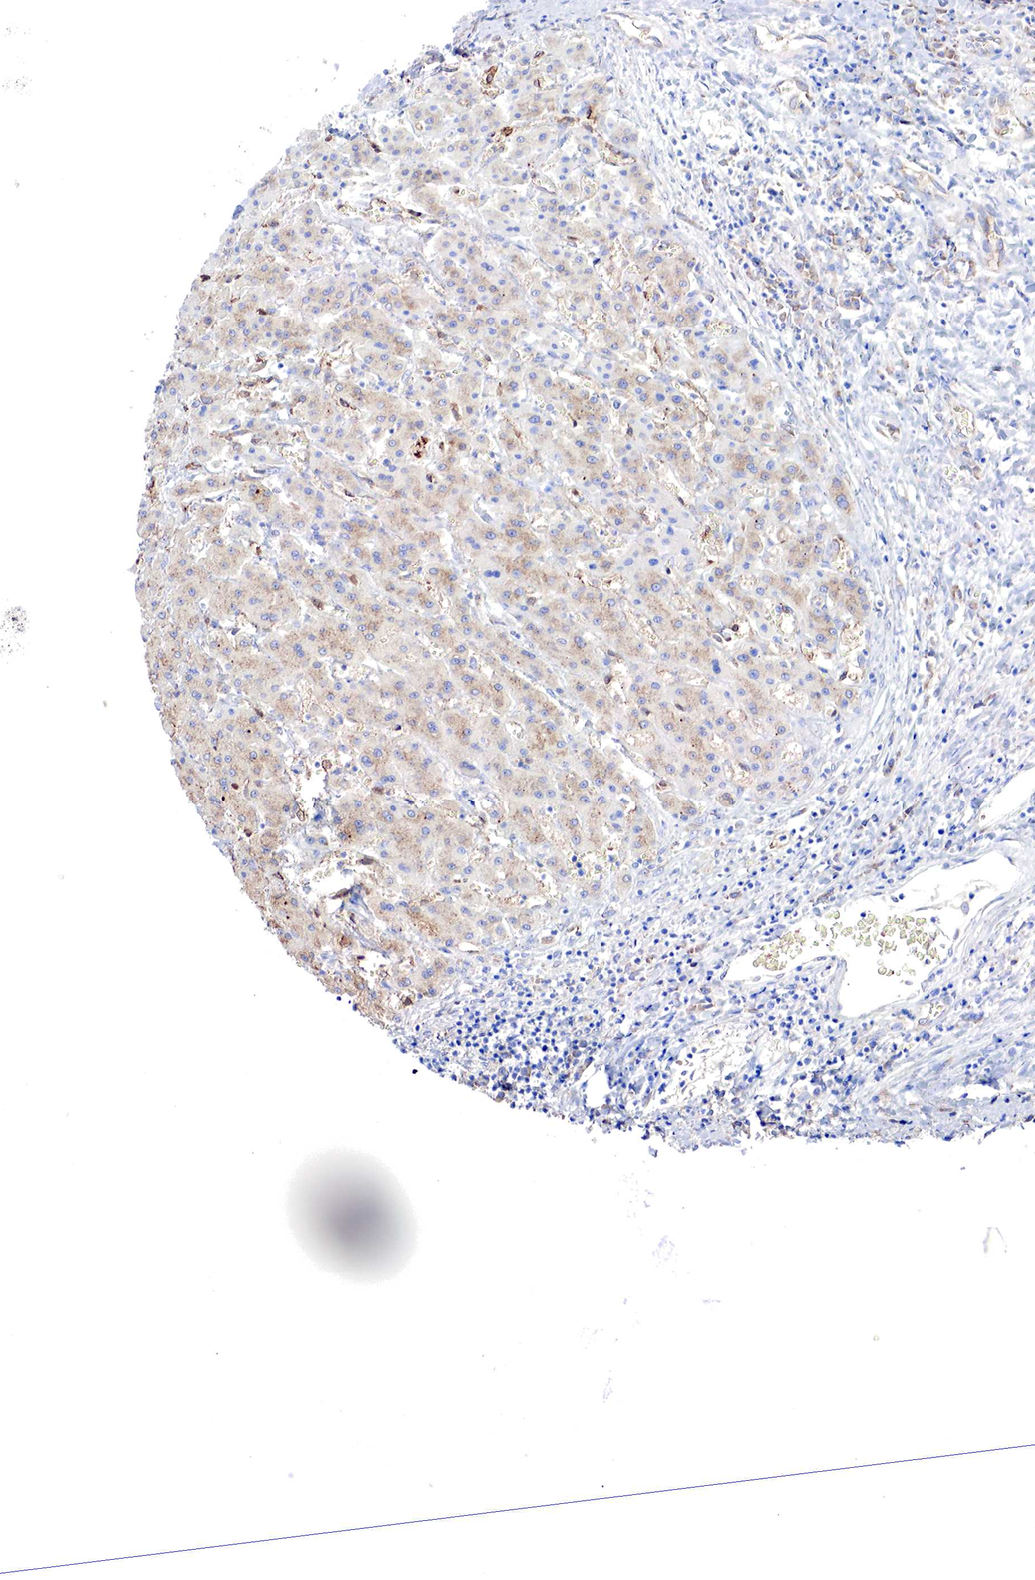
{"staining": {"intensity": "moderate", "quantity": "25%-75%", "location": "cytoplasmic/membranous"}, "tissue": "liver cancer", "cell_type": "Tumor cells", "image_type": "cancer", "snomed": [{"axis": "morphology", "description": "Carcinoma, Hepatocellular, NOS"}, {"axis": "topography", "description": "Liver"}], "caption": "Brown immunohistochemical staining in human liver hepatocellular carcinoma exhibits moderate cytoplasmic/membranous expression in about 25%-75% of tumor cells. (DAB (3,3'-diaminobenzidine) IHC with brightfield microscopy, high magnification).", "gene": "RDX", "patient": {"sex": "male", "age": 24}}